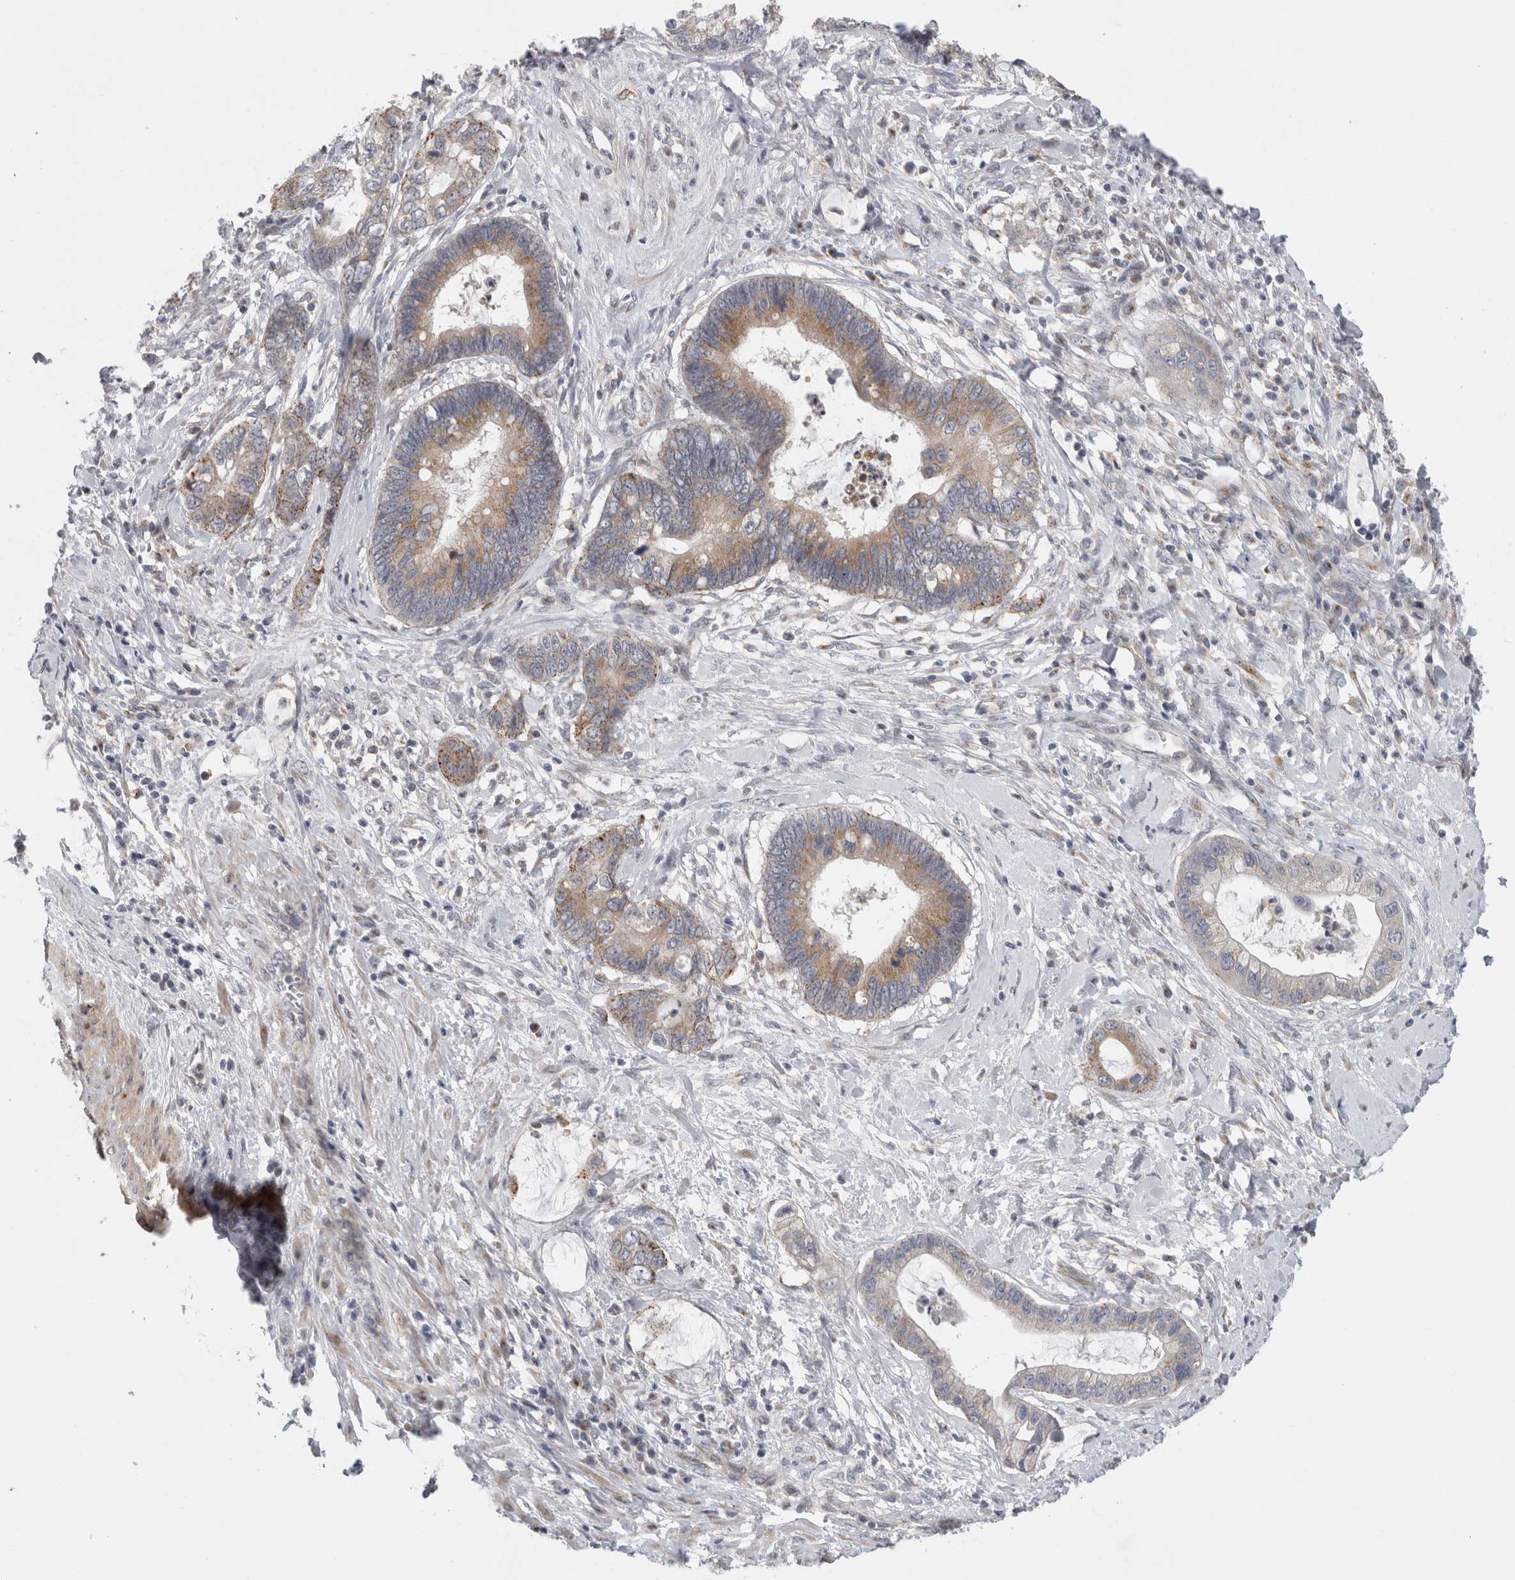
{"staining": {"intensity": "moderate", "quantity": "25%-75%", "location": "cytoplasmic/membranous"}, "tissue": "cervical cancer", "cell_type": "Tumor cells", "image_type": "cancer", "snomed": [{"axis": "morphology", "description": "Adenocarcinoma, NOS"}, {"axis": "topography", "description": "Cervix"}], "caption": "Moderate cytoplasmic/membranous staining for a protein is seen in approximately 25%-75% of tumor cells of cervical adenocarcinoma using IHC.", "gene": "MGAT1", "patient": {"sex": "female", "age": 44}}